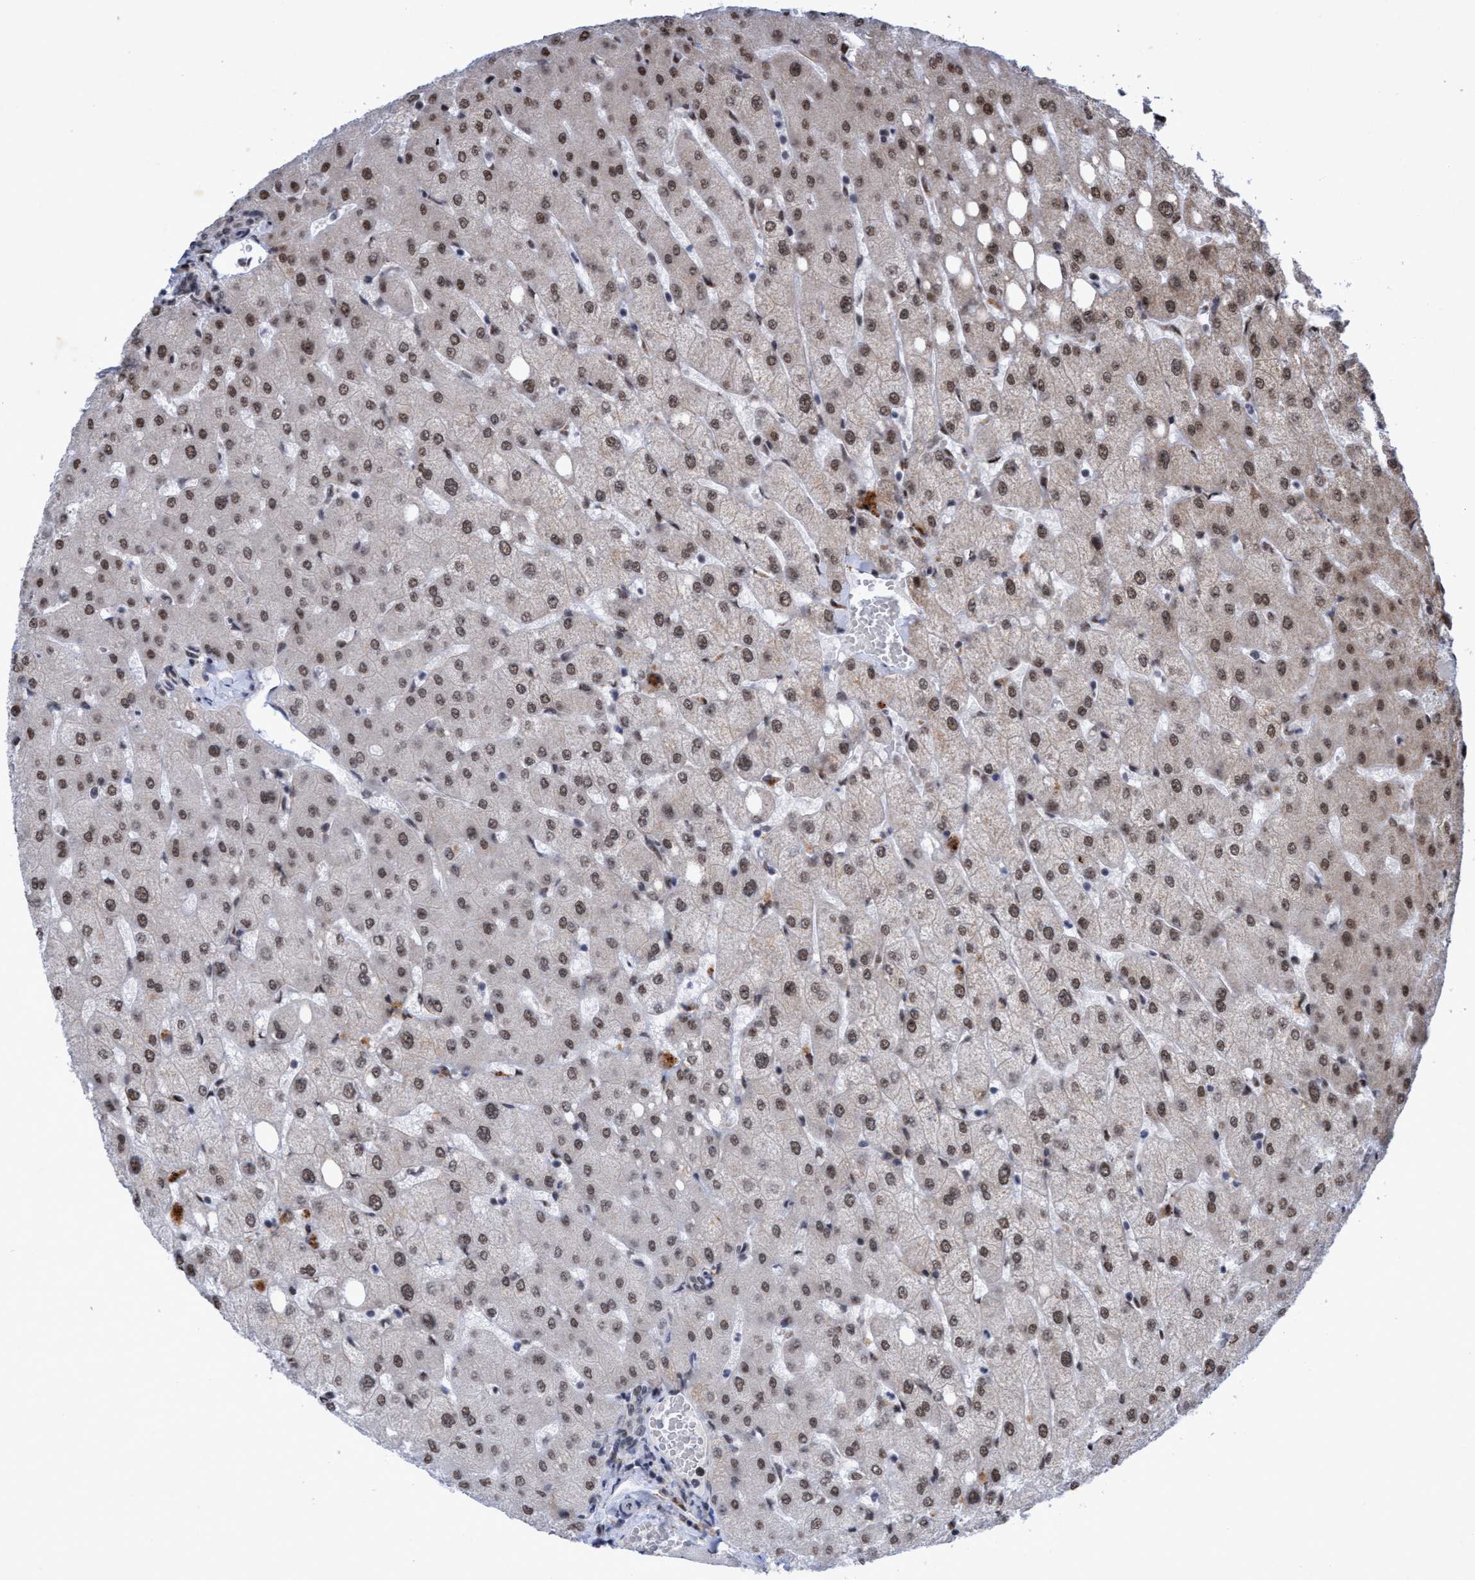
{"staining": {"intensity": "weak", "quantity": "25%-75%", "location": "nuclear"}, "tissue": "liver", "cell_type": "Cholangiocytes", "image_type": "normal", "snomed": [{"axis": "morphology", "description": "Normal tissue, NOS"}, {"axis": "topography", "description": "Liver"}], "caption": "Human liver stained for a protein (brown) displays weak nuclear positive expression in about 25%-75% of cholangiocytes.", "gene": "GLT6D1", "patient": {"sex": "female", "age": 54}}